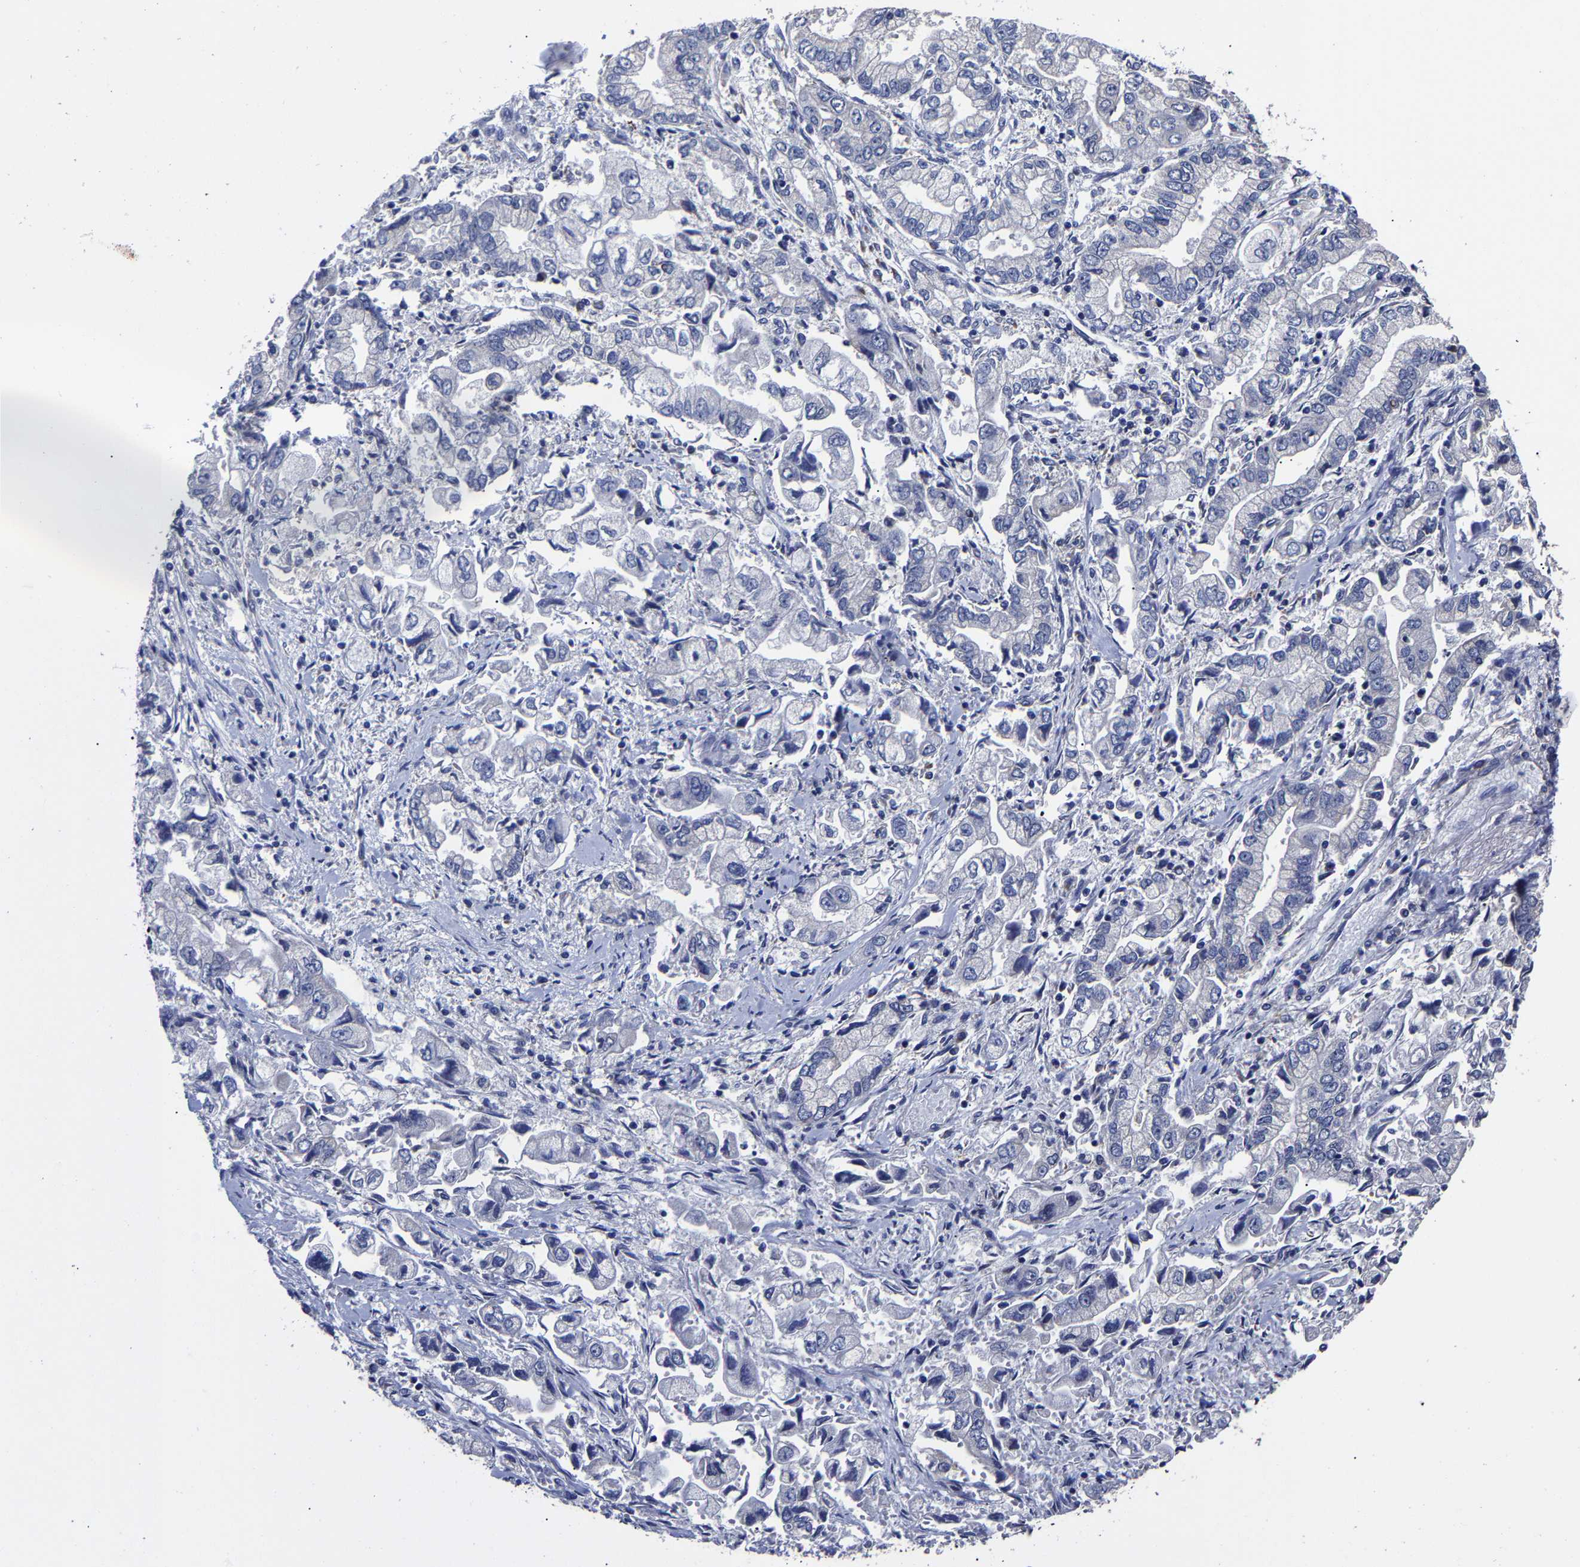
{"staining": {"intensity": "negative", "quantity": "none", "location": "none"}, "tissue": "stomach cancer", "cell_type": "Tumor cells", "image_type": "cancer", "snomed": [{"axis": "morphology", "description": "Normal tissue, NOS"}, {"axis": "morphology", "description": "Adenocarcinoma, NOS"}, {"axis": "topography", "description": "Stomach"}], "caption": "A high-resolution histopathology image shows immunohistochemistry staining of adenocarcinoma (stomach), which reveals no significant staining in tumor cells.", "gene": "AASS", "patient": {"sex": "male", "age": 62}}